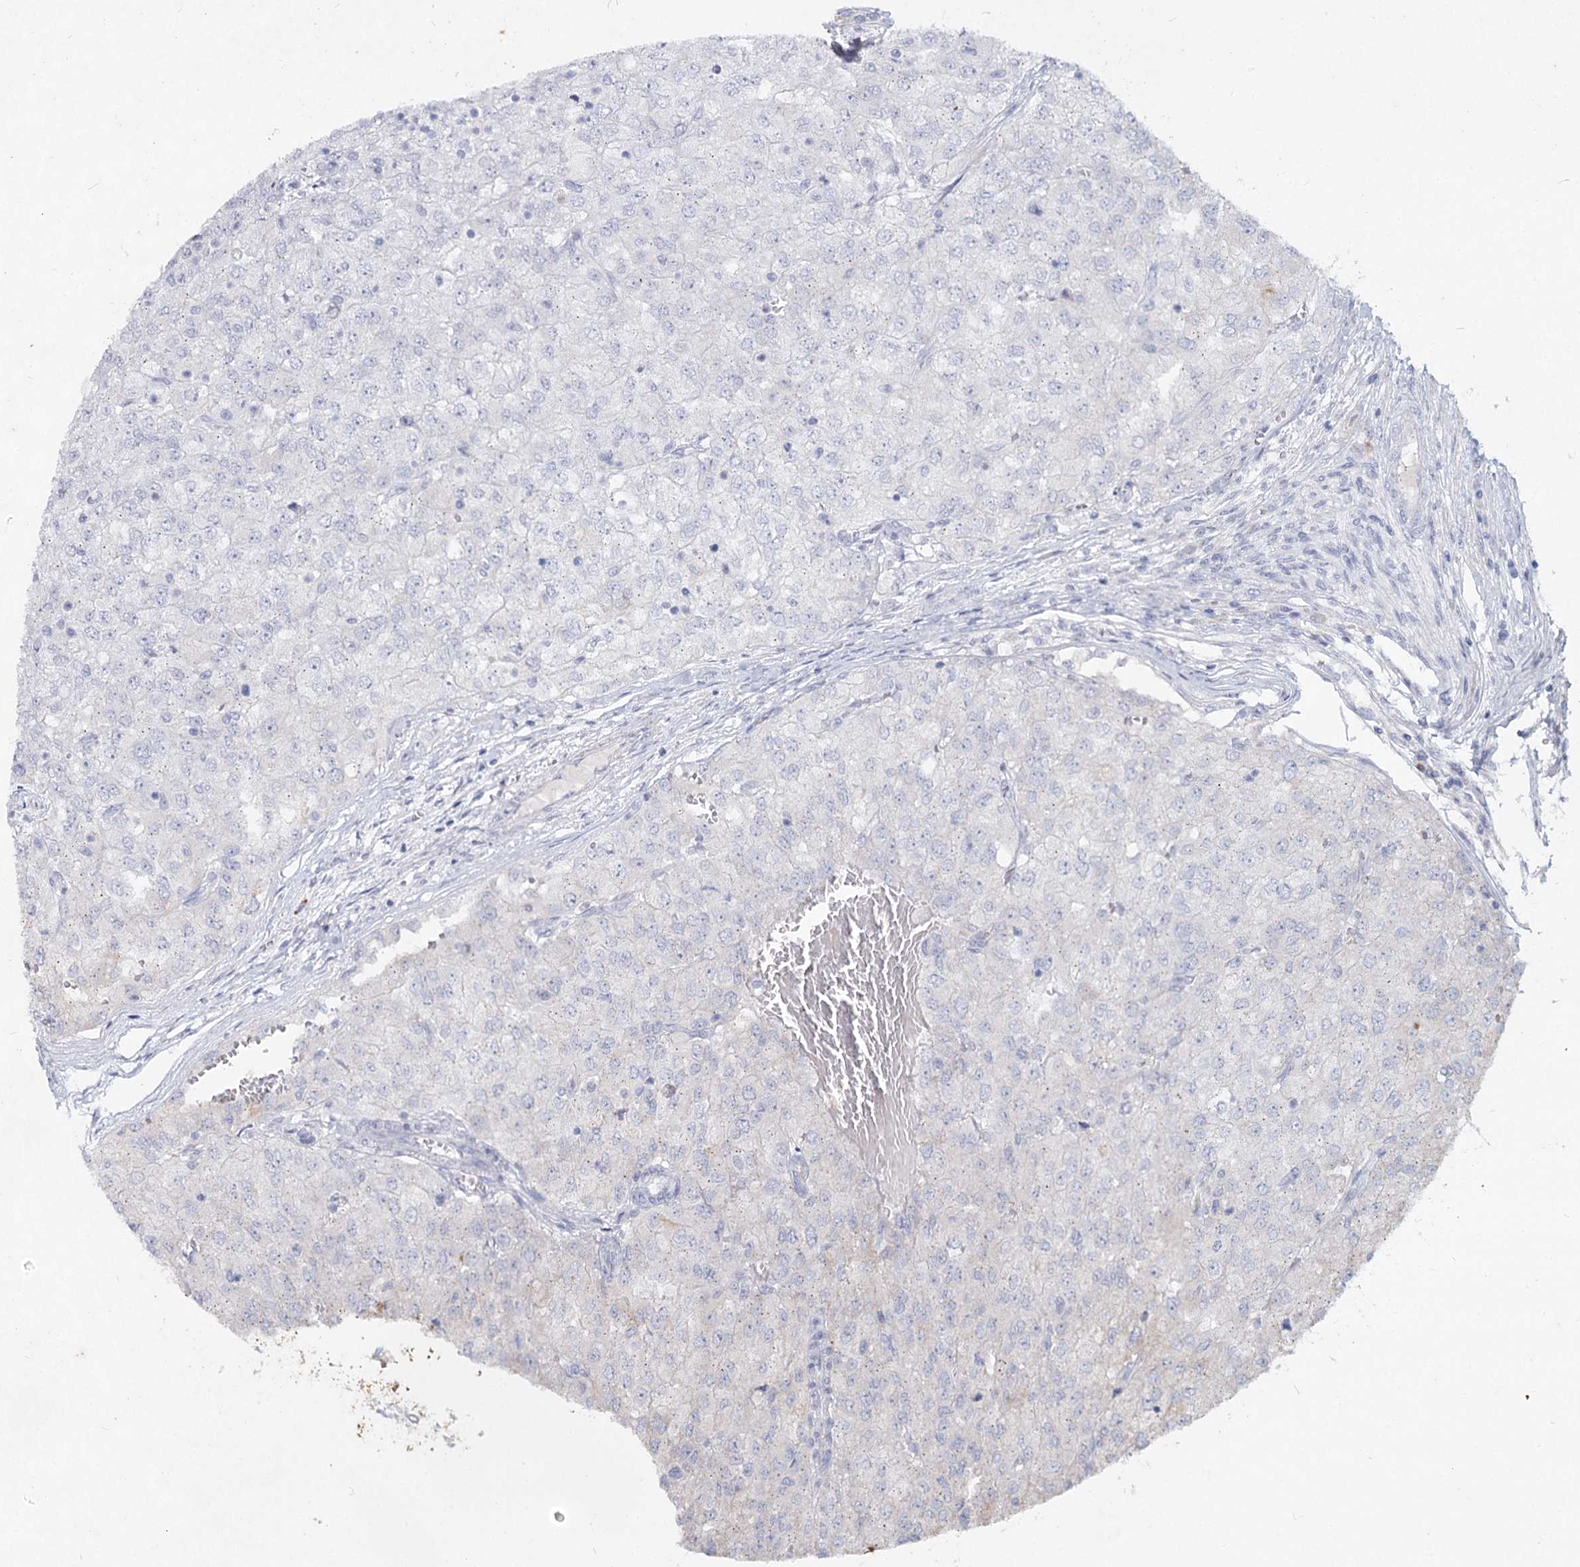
{"staining": {"intensity": "negative", "quantity": "none", "location": "none"}, "tissue": "renal cancer", "cell_type": "Tumor cells", "image_type": "cancer", "snomed": [{"axis": "morphology", "description": "Adenocarcinoma, NOS"}, {"axis": "topography", "description": "Kidney"}], "caption": "Tumor cells are negative for protein expression in human renal cancer (adenocarcinoma).", "gene": "CCDC73", "patient": {"sex": "female", "age": 54}}